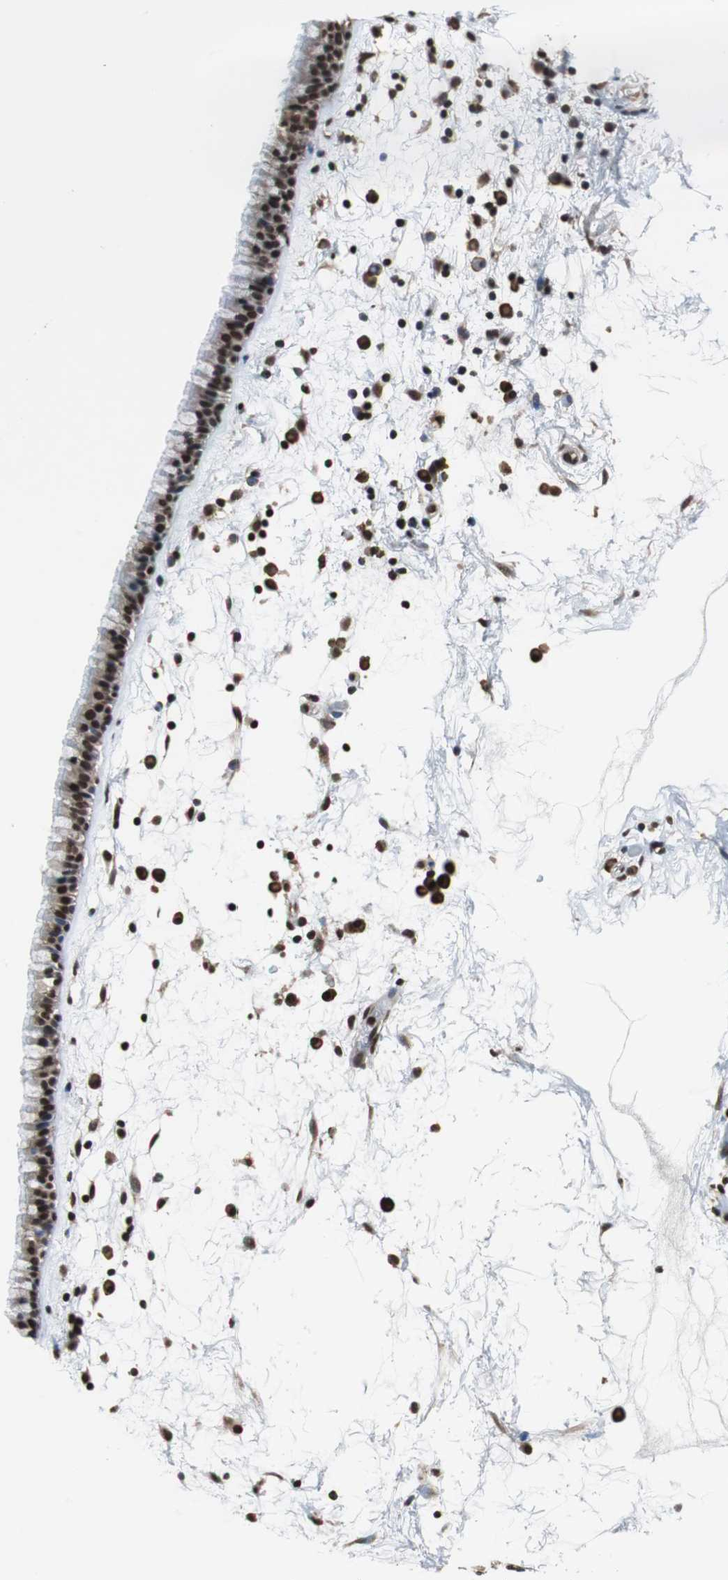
{"staining": {"intensity": "strong", "quantity": ">75%", "location": "nuclear"}, "tissue": "nasopharynx", "cell_type": "Respiratory epithelial cells", "image_type": "normal", "snomed": [{"axis": "morphology", "description": "Normal tissue, NOS"}, {"axis": "morphology", "description": "Inflammation, NOS"}, {"axis": "topography", "description": "Nasopharynx"}], "caption": "Respiratory epithelial cells display high levels of strong nuclear staining in approximately >75% of cells in benign human nasopharynx.", "gene": "REST", "patient": {"sex": "male", "age": 48}}